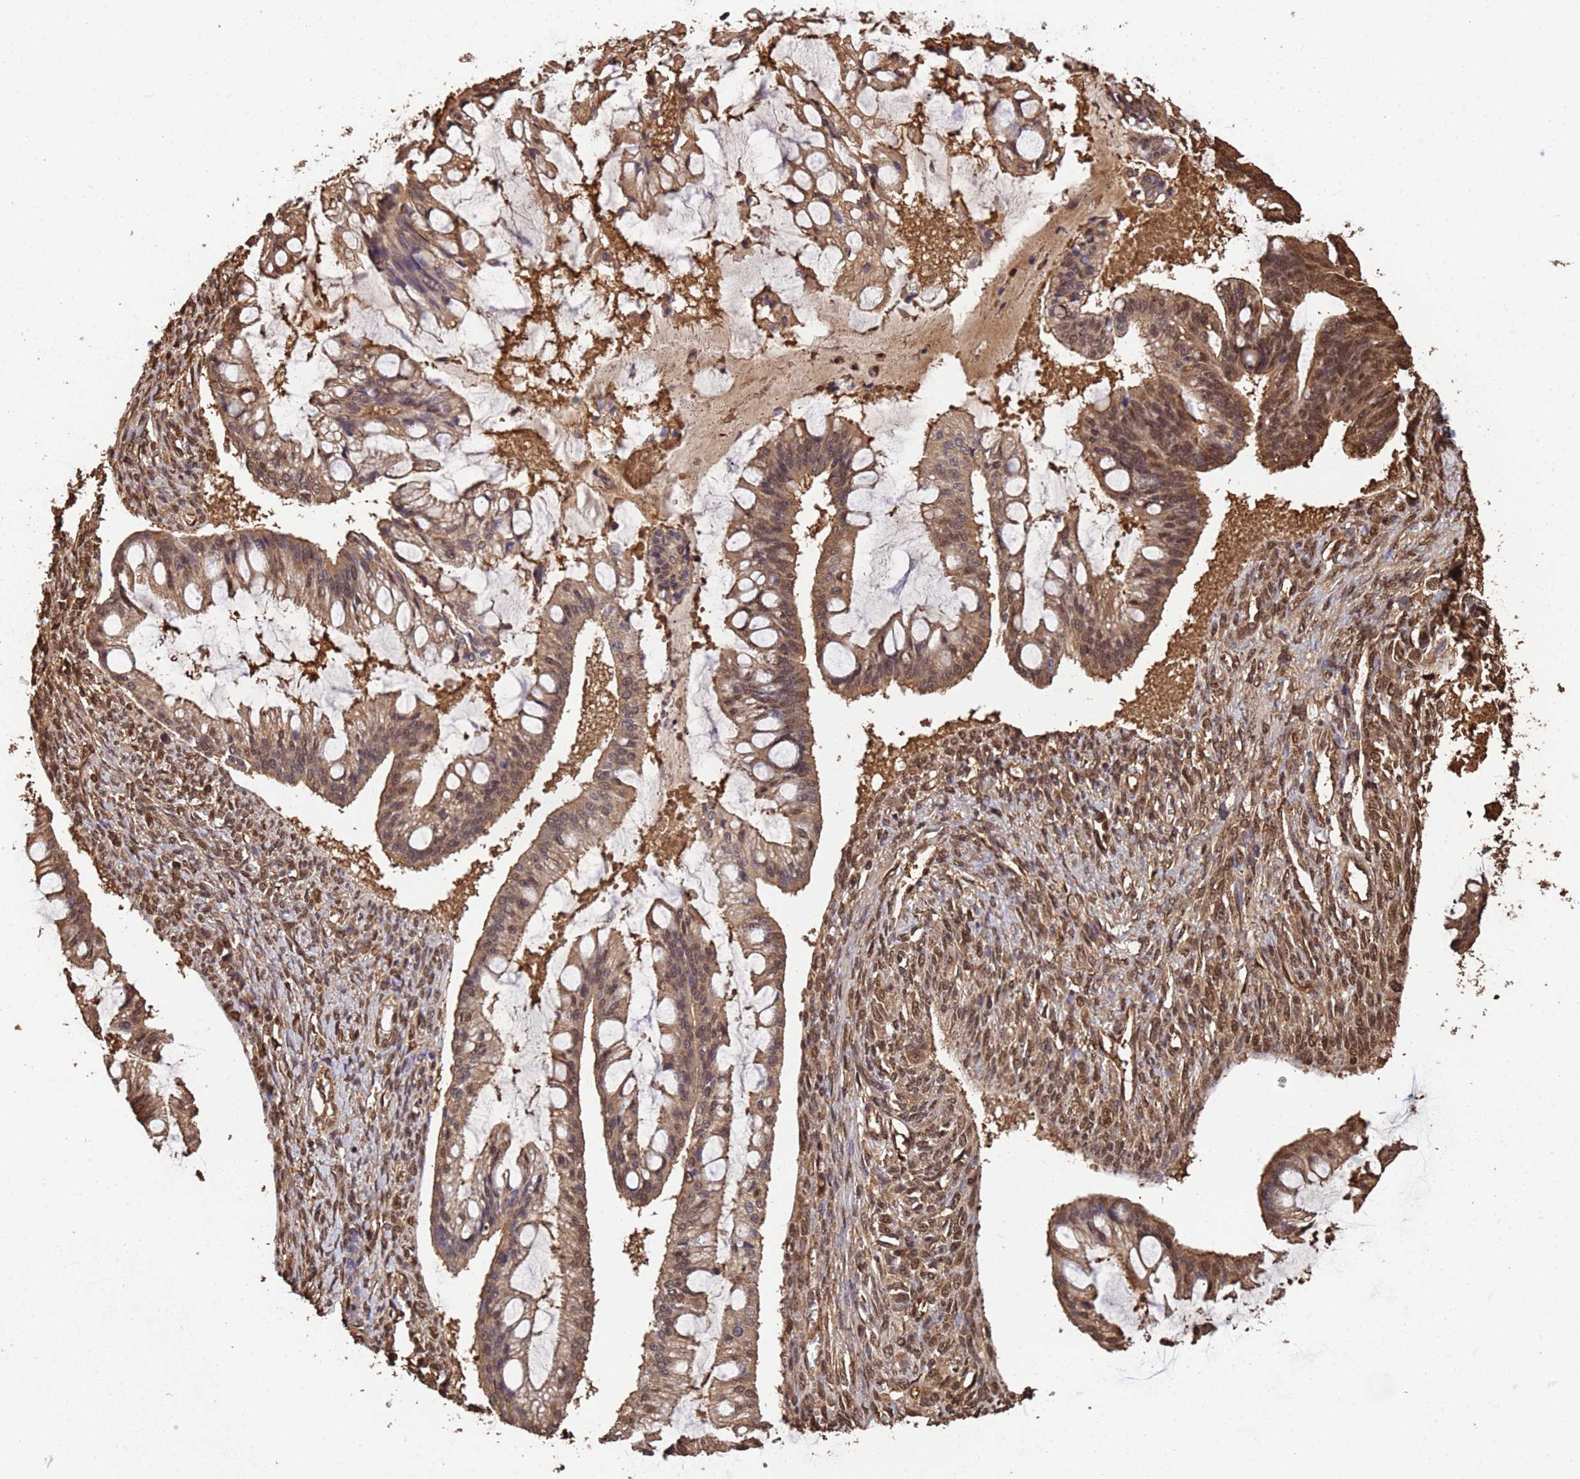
{"staining": {"intensity": "moderate", "quantity": "25%-75%", "location": "cytoplasmic/membranous,nuclear"}, "tissue": "ovarian cancer", "cell_type": "Tumor cells", "image_type": "cancer", "snomed": [{"axis": "morphology", "description": "Cystadenocarcinoma, mucinous, NOS"}, {"axis": "topography", "description": "Ovary"}], "caption": "This is an image of IHC staining of ovarian mucinous cystadenocarcinoma, which shows moderate expression in the cytoplasmic/membranous and nuclear of tumor cells.", "gene": "SUMO4", "patient": {"sex": "female", "age": 73}}